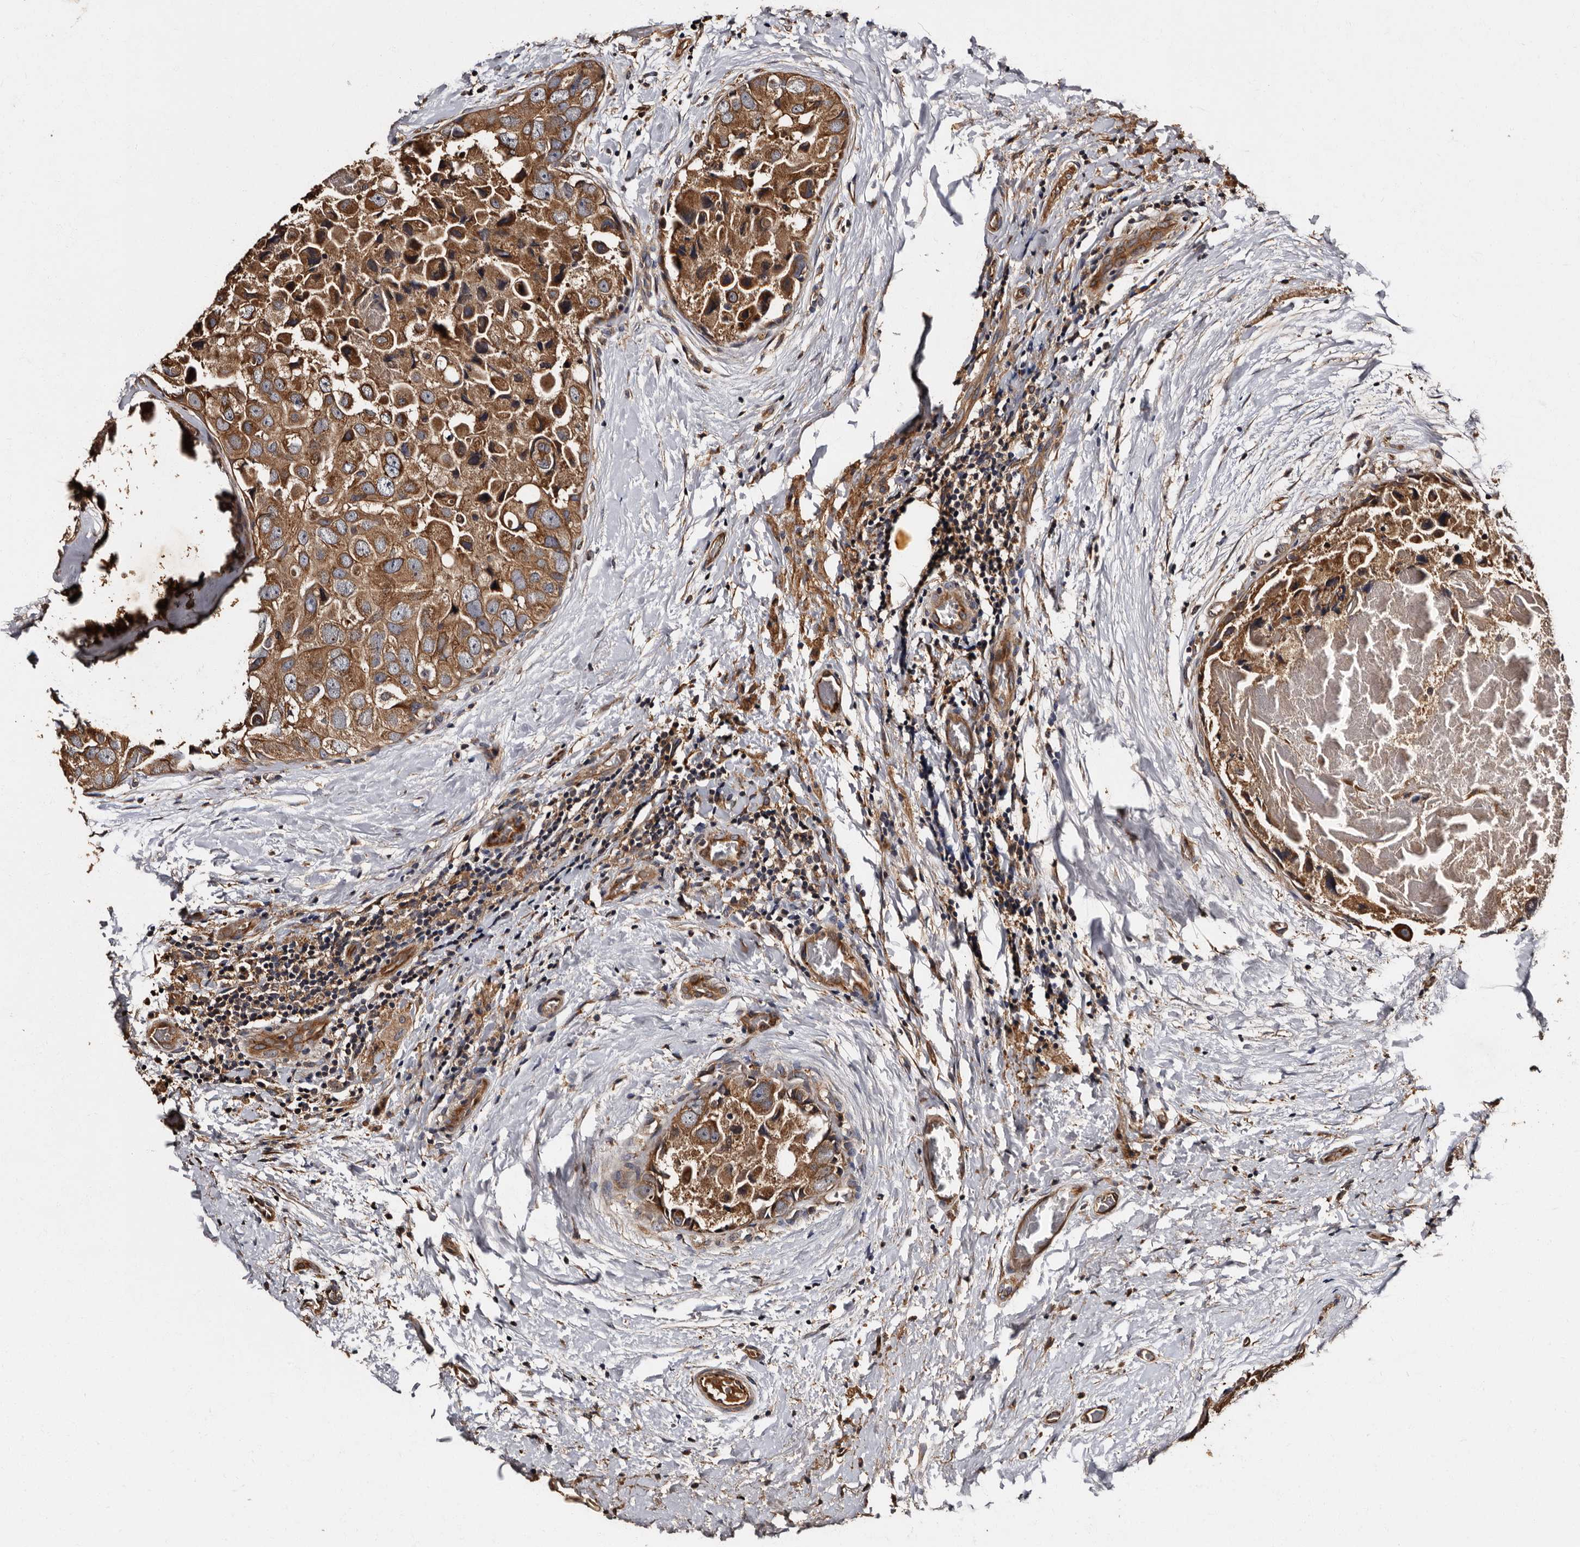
{"staining": {"intensity": "moderate", "quantity": ">75%", "location": "cytoplasmic/membranous"}, "tissue": "breast cancer", "cell_type": "Tumor cells", "image_type": "cancer", "snomed": [{"axis": "morphology", "description": "Duct carcinoma"}, {"axis": "topography", "description": "Breast"}], "caption": "Tumor cells demonstrate medium levels of moderate cytoplasmic/membranous positivity in about >75% of cells in breast infiltrating ductal carcinoma.", "gene": "ADCK5", "patient": {"sex": "female", "age": 62}}